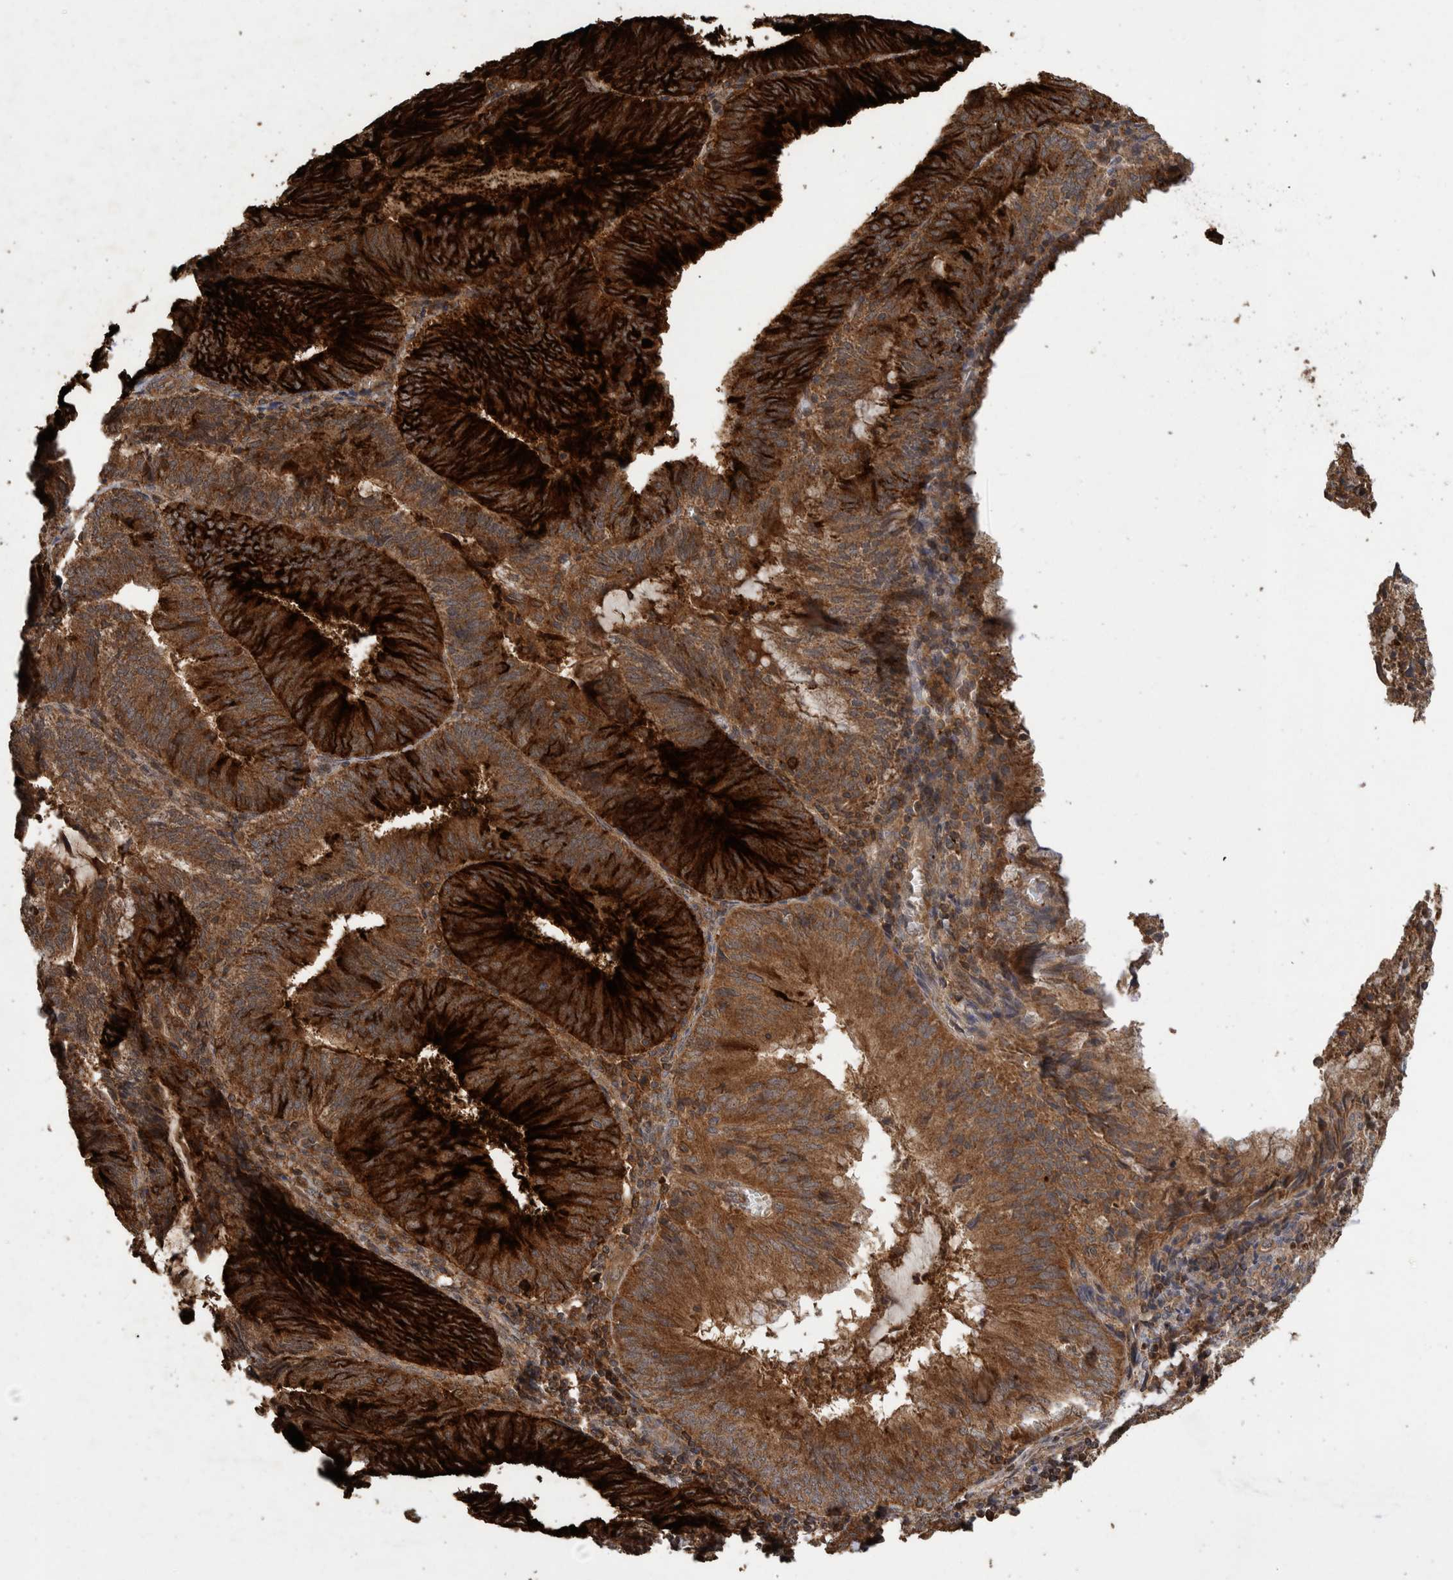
{"staining": {"intensity": "strong", "quantity": ">75%", "location": "cytoplasmic/membranous"}, "tissue": "endometrial cancer", "cell_type": "Tumor cells", "image_type": "cancer", "snomed": [{"axis": "morphology", "description": "Adenocarcinoma, NOS"}, {"axis": "topography", "description": "Endometrium"}], "caption": "Brown immunohistochemical staining in adenocarcinoma (endometrial) shows strong cytoplasmic/membranous staining in approximately >75% of tumor cells. (DAB (3,3'-diaminobenzidine) IHC with brightfield microscopy, high magnification).", "gene": "TRIM16", "patient": {"sex": "female", "age": 81}}